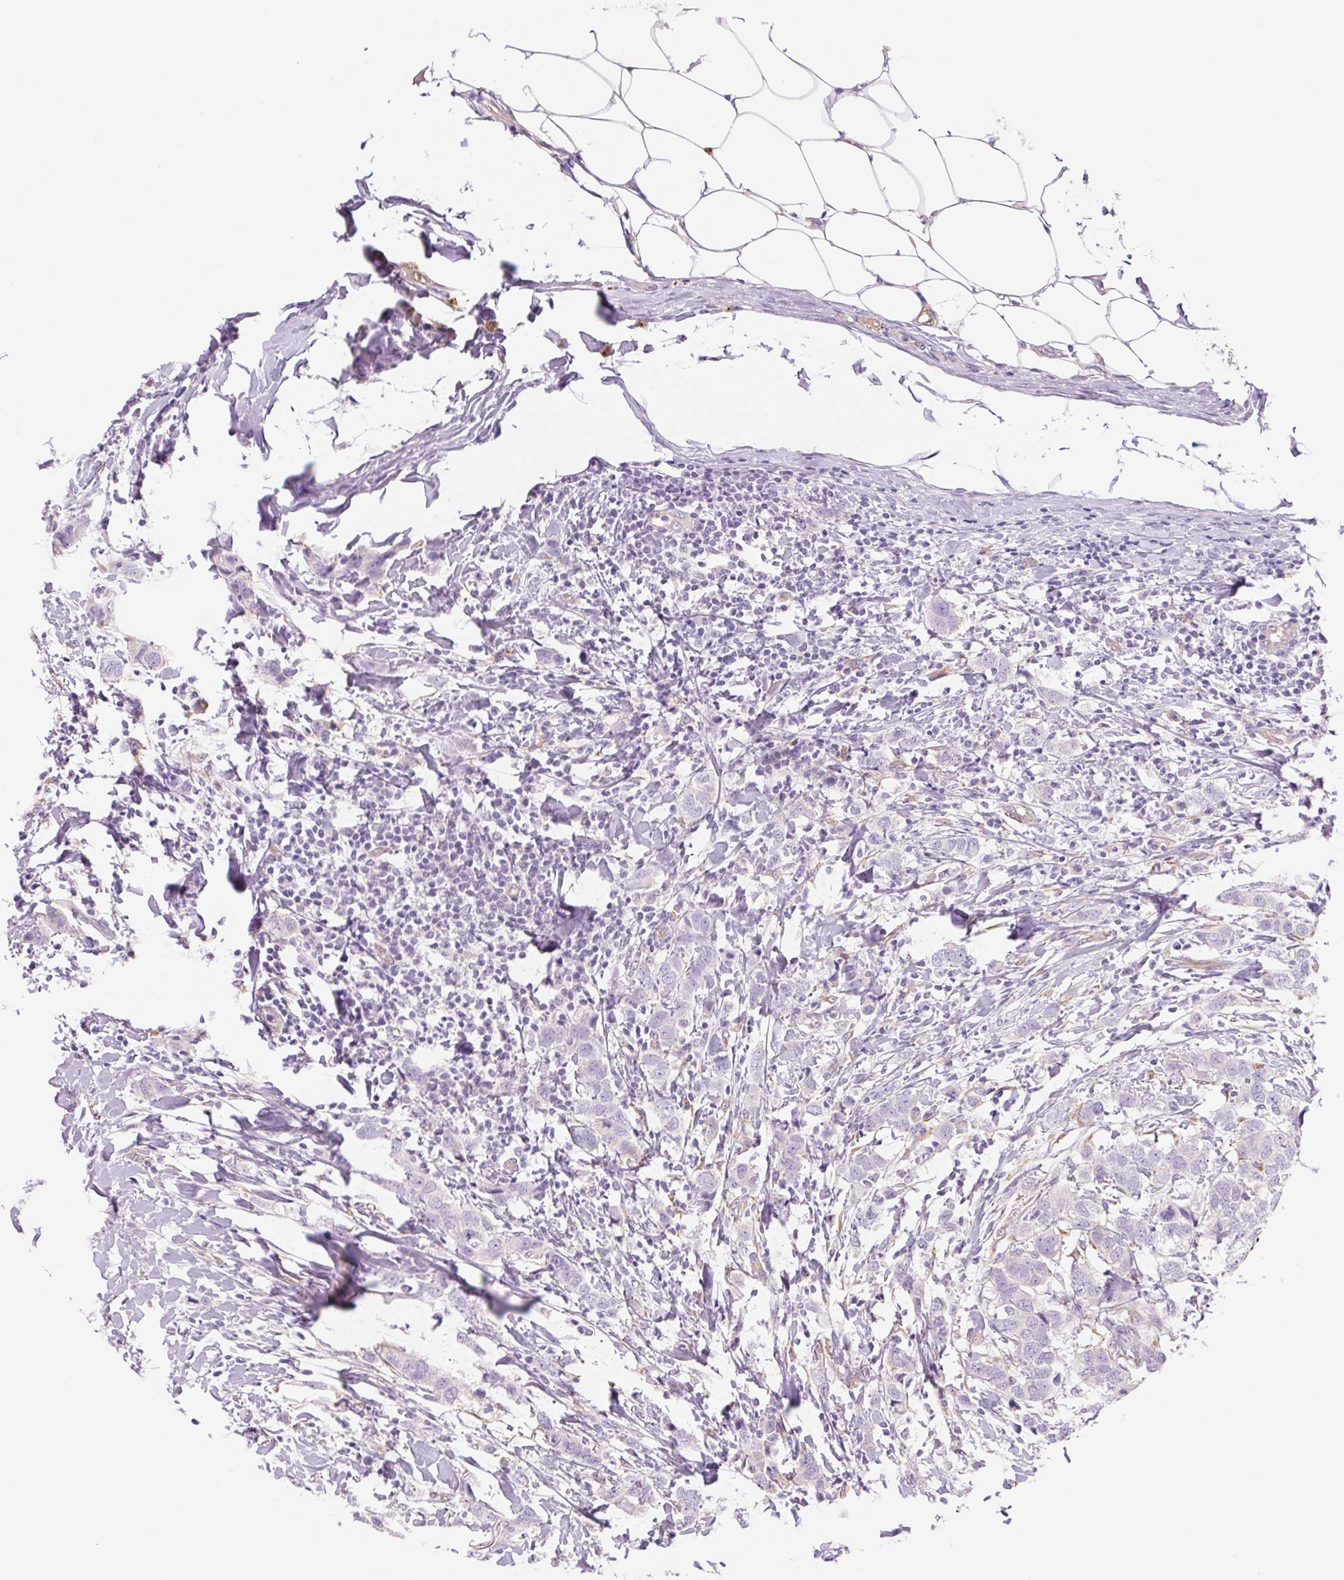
{"staining": {"intensity": "negative", "quantity": "none", "location": "none"}, "tissue": "breast cancer", "cell_type": "Tumor cells", "image_type": "cancer", "snomed": [{"axis": "morphology", "description": "Duct carcinoma"}, {"axis": "topography", "description": "Breast"}], "caption": "Immunohistochemical staining of breast cancer reveals no significant positivity in tumor cells.", "gene": "FABP5", "patient": {"sex": "female", "age": 50}}